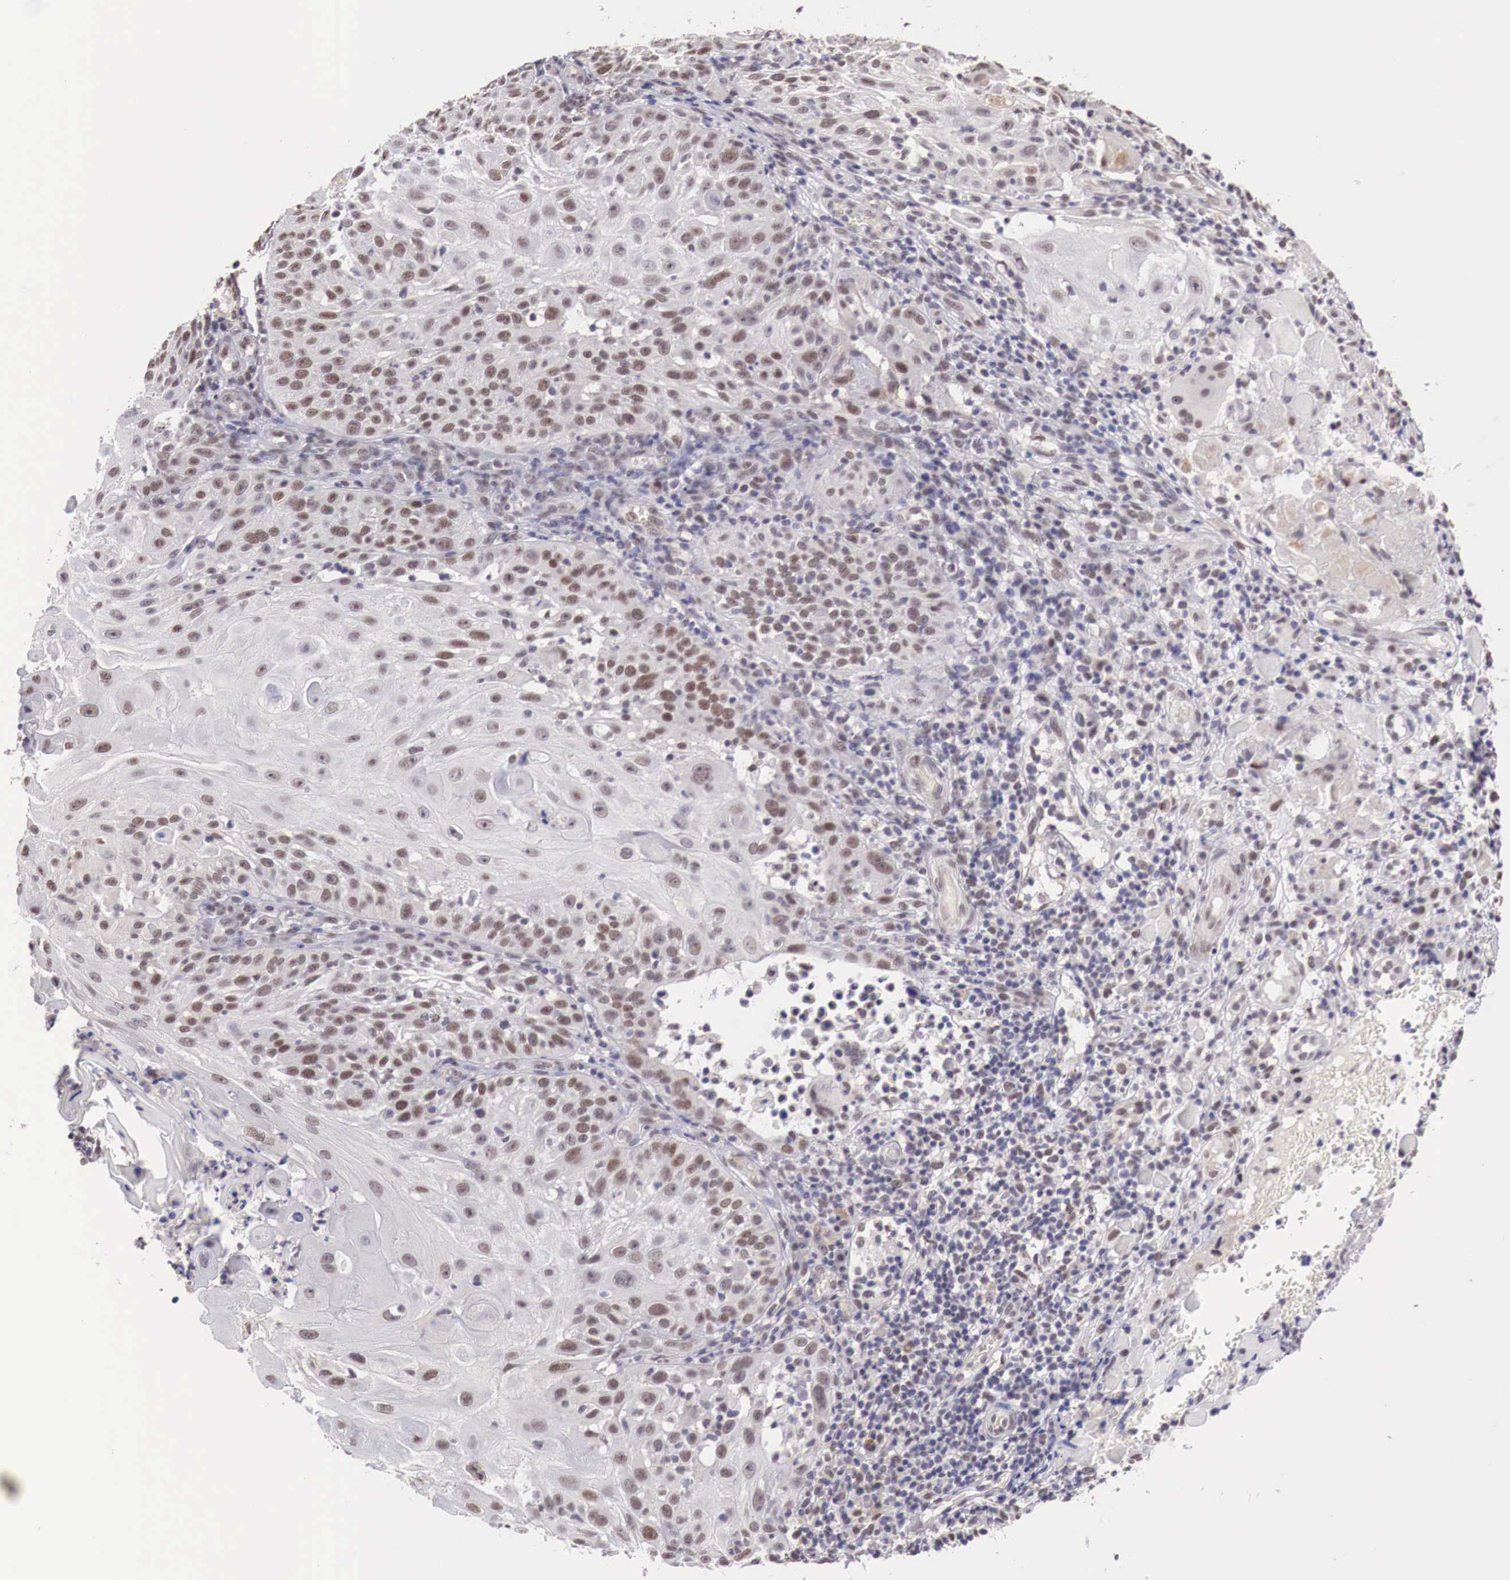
{"staining": {"intensity": "moderate", "quantity": "25%-75%", "location": "nuclear"}, "tissue": "skin cancer", "cell_type": "Tumor cells", "image_type": "cancer", "snomed": [{"axis": "morphology", "description": "Squamous cell carcinoma, NOS"}, {"axis": "topography", "description": "Skin"}], "caption": "Immunohistochemical staining of skin cancer (squamous cell carcinoma) shows moderate nuclear protein positivity in approximately 25%-75% of tumor cells.", "gene": "FOXP2", "patient": {"sex": "female", "age": 89}}